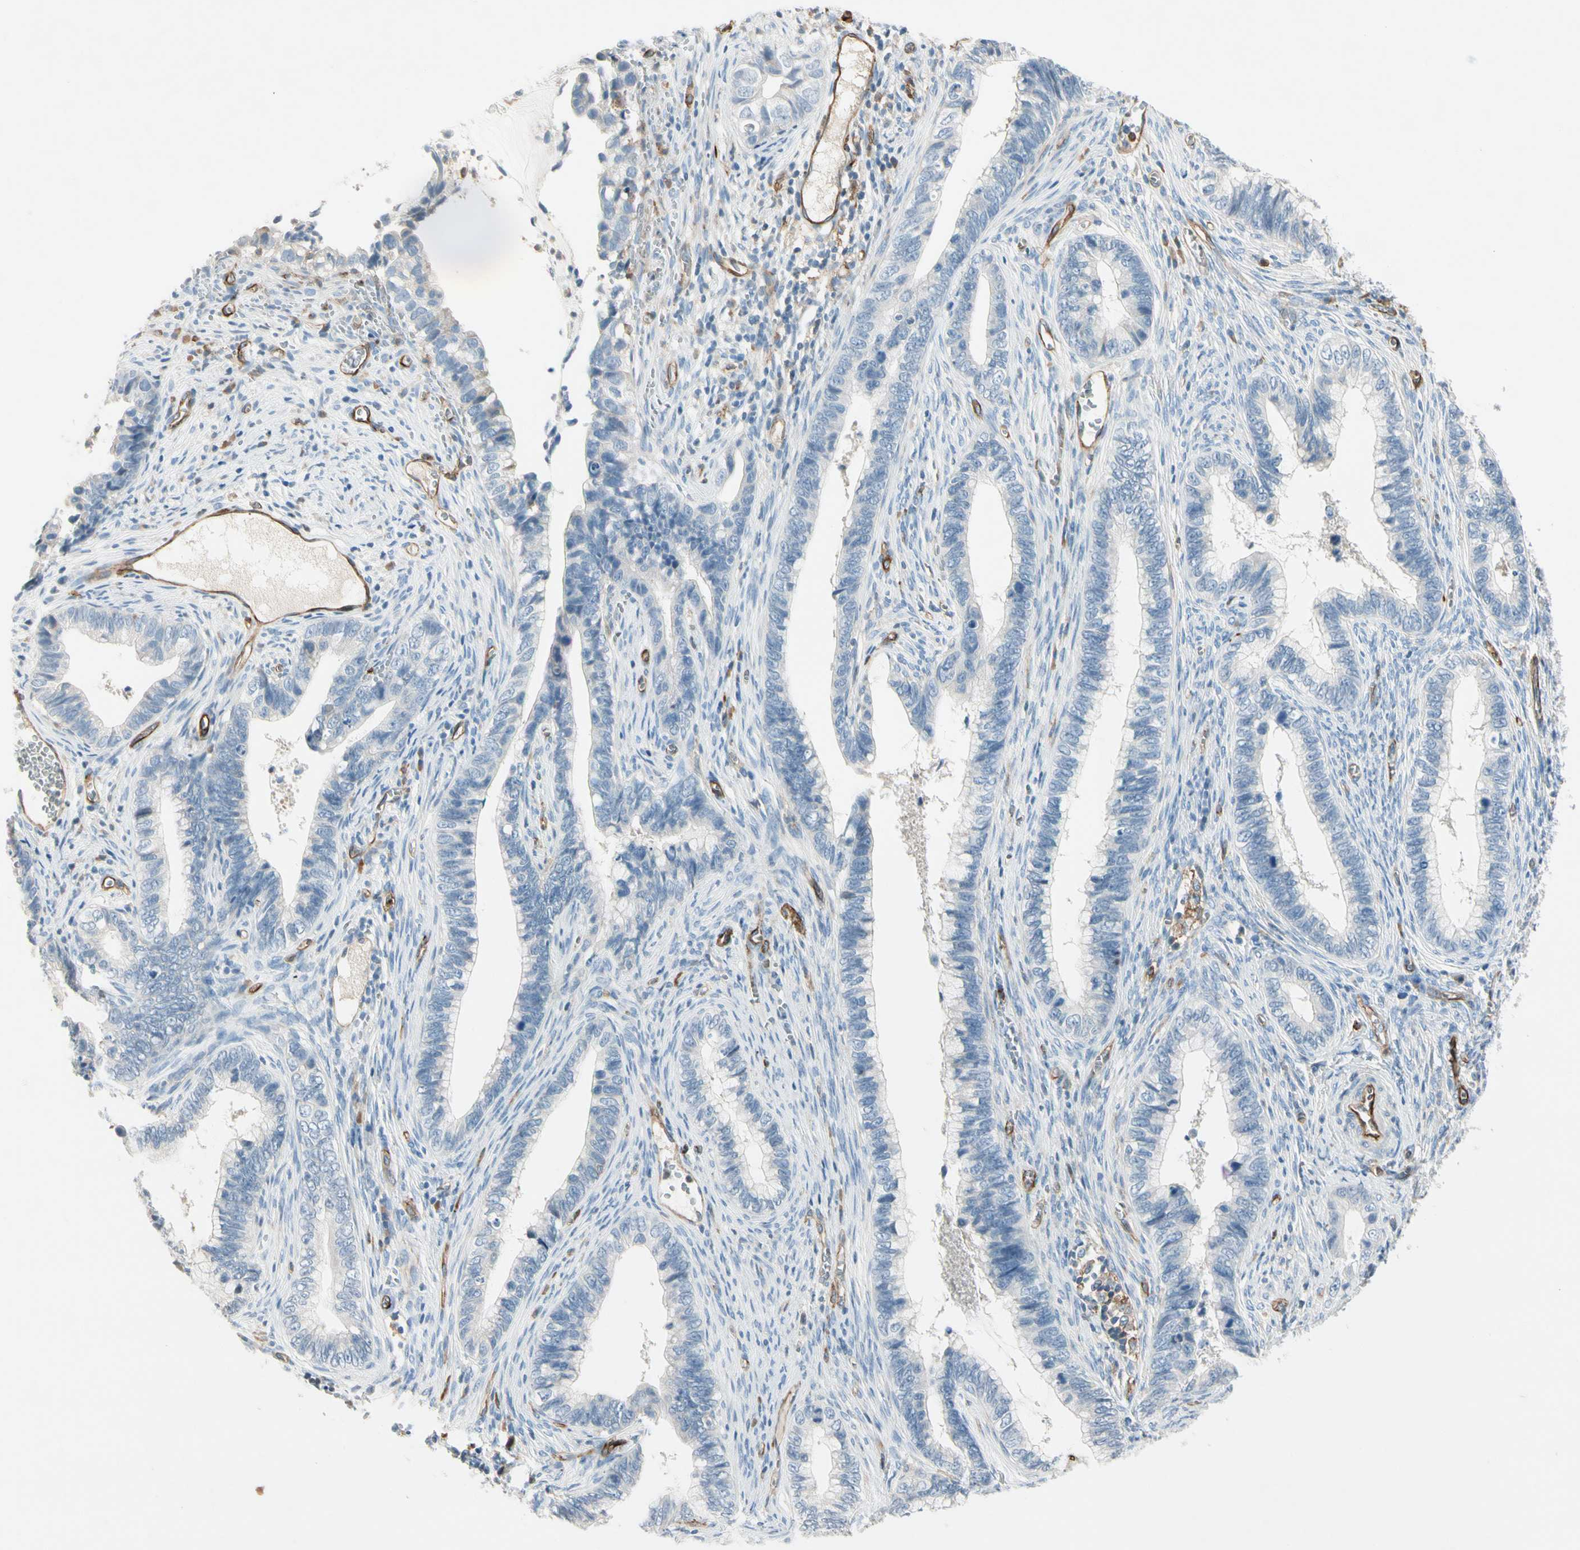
{"staining": {"intensity": "negative", "quantity": "none", "location": "none"}, "tissue": "cervical cancer", "cell_type": "Tumor cells", "image_type": "cancer", "snomed": [{"axis": "morphology", "description": "Adenocarcinoma, NOS"}, {"axis": "topography", "description": "Cervix"}], "caption": "IHC of human cervical cancer (adenocarcinoma) demonstrates no staining in tumor cells. Nuclei are stained in blue.", "gene": "CD93", "patient": {"sex": "female", "age": 44}}